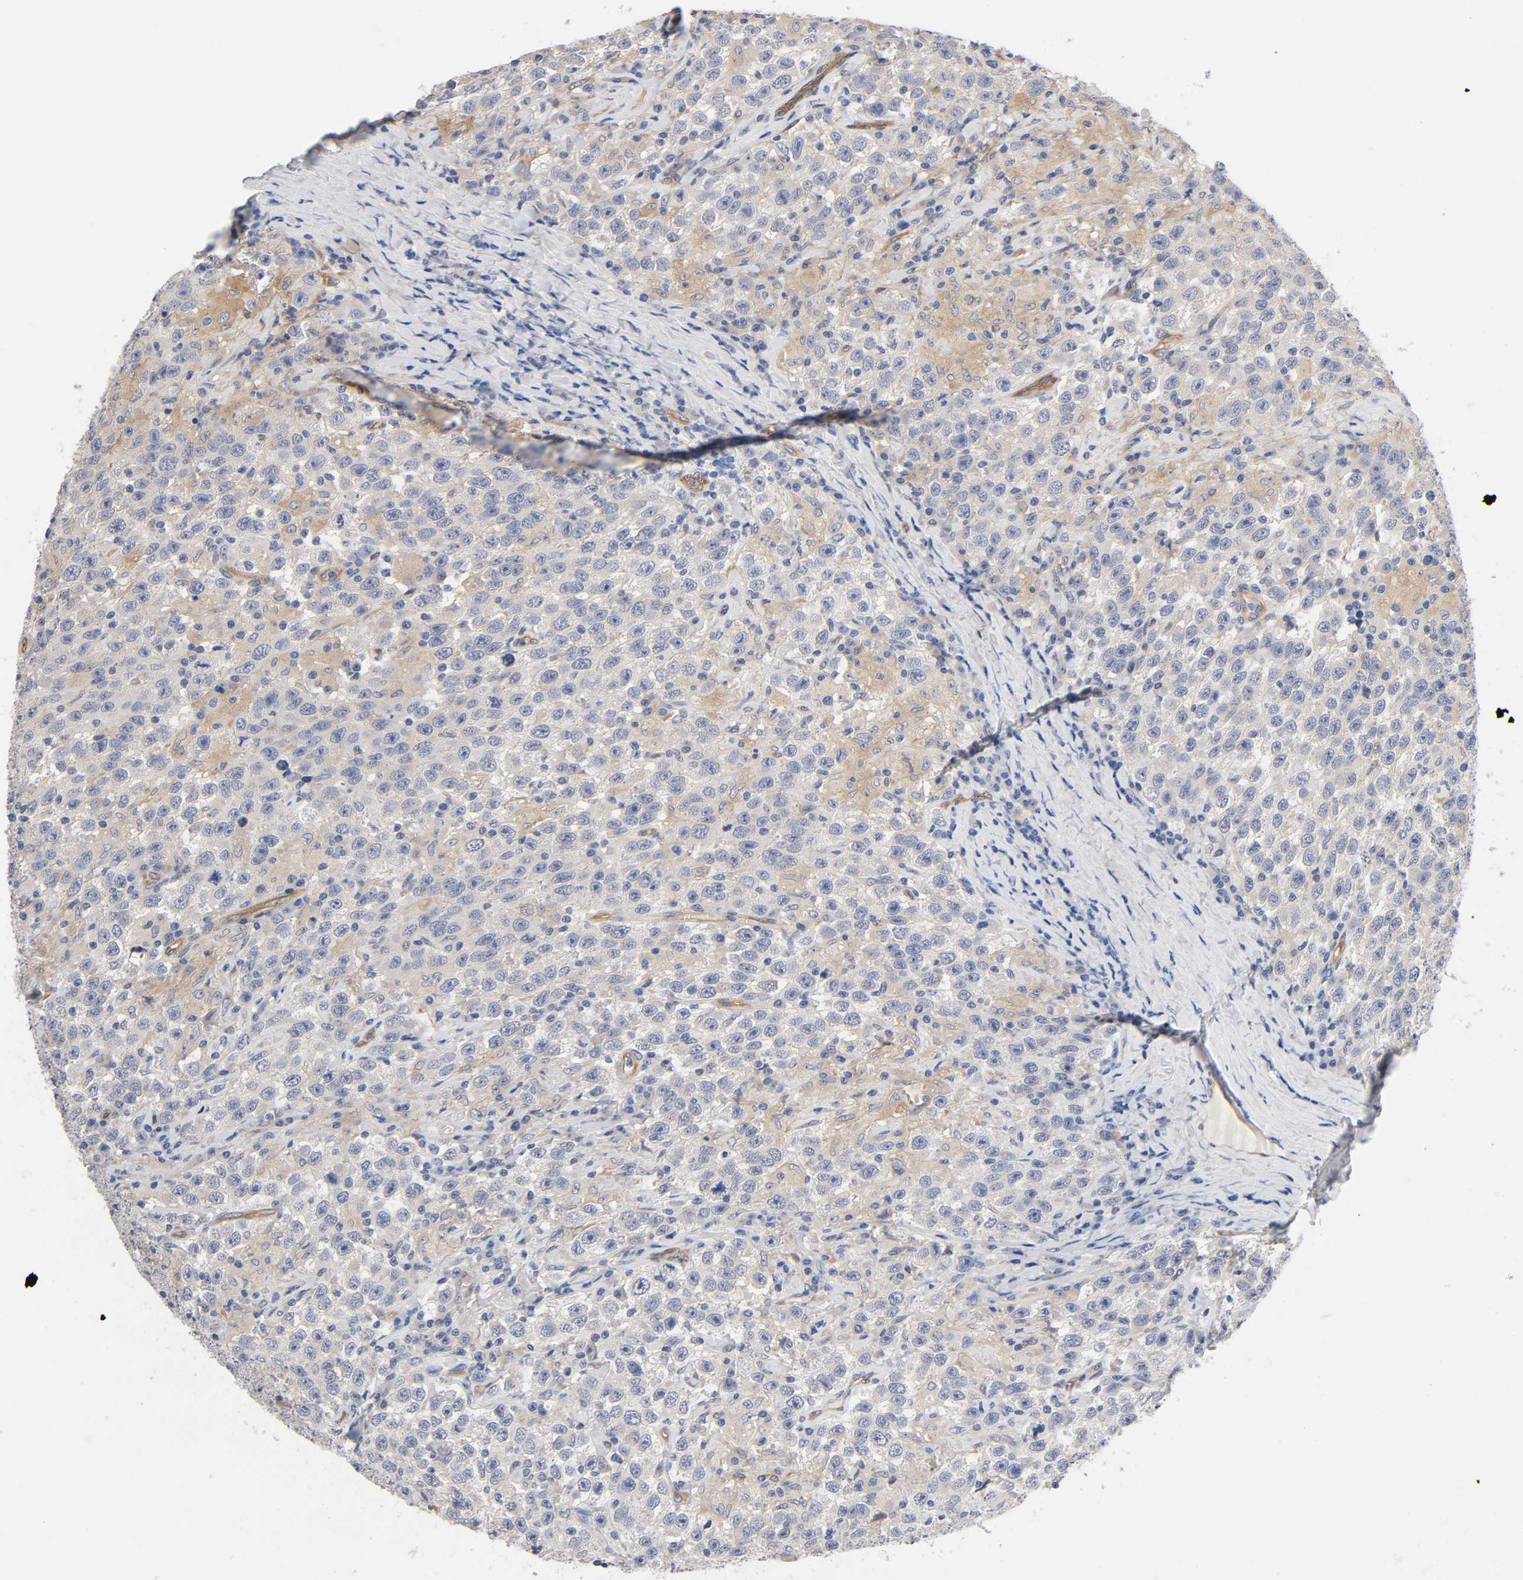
{"staining": {"intensity": "negative", "quantity": "none", "location": "none"}, "tissue": "testis cancer", "cell_type": "Tumor cells", "image_type": "cancer", "snomed": [{"axis": "morphology", "description": "Seminoma, NOS"}, {"axis": "topography", "description": "Testis"}], "caption": "DAB immunohistochemical staining of human testis cancer (seminoma) exhibits no significant staining in tumor cells.", "gene": "RAB13", "patient": {"sex": "male", "age": 41}}